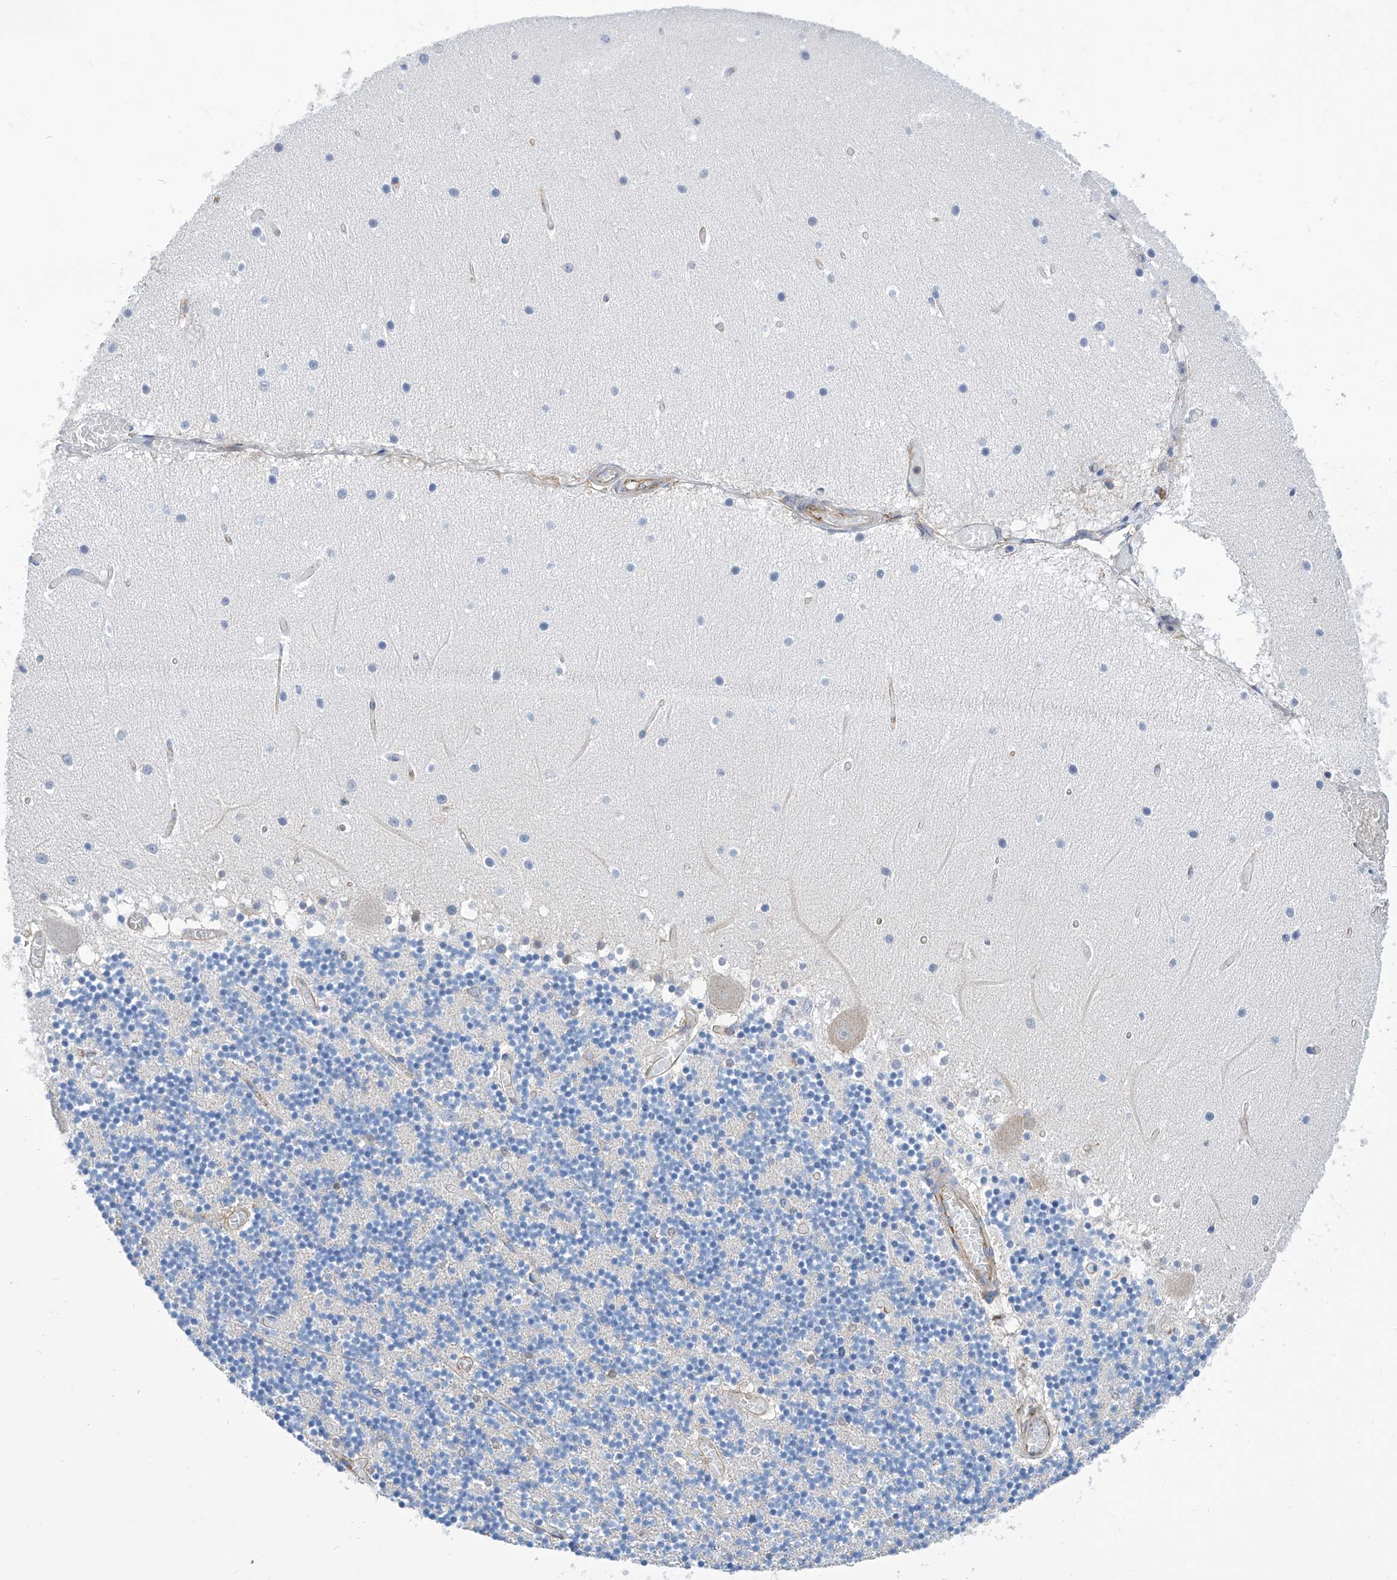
{"staining": {"intensity": "negative", "quantity": "none", "location": "none"}, "tissue": "cerebellum", "cell_type": "Cells in granular layer", "image_type": "normal", "snomed": [{"axis": "morphology", "description": "Normal tissue, NOS"}, {"axis": "topography", "description": "Cerebellum"}], "caption": "Immunohistochemical staining of normal cerebellum displays no significant positivity in cells in granular layer. Brightfield microscopy of immunohistochemistry (IHC) stained with DAB (3,3'-diaminobenzidine) (brown) and hematoxylin (blue), captured at high magnification.", "gene": "GPT", "patient": {"sex": "female", "age": 28}}